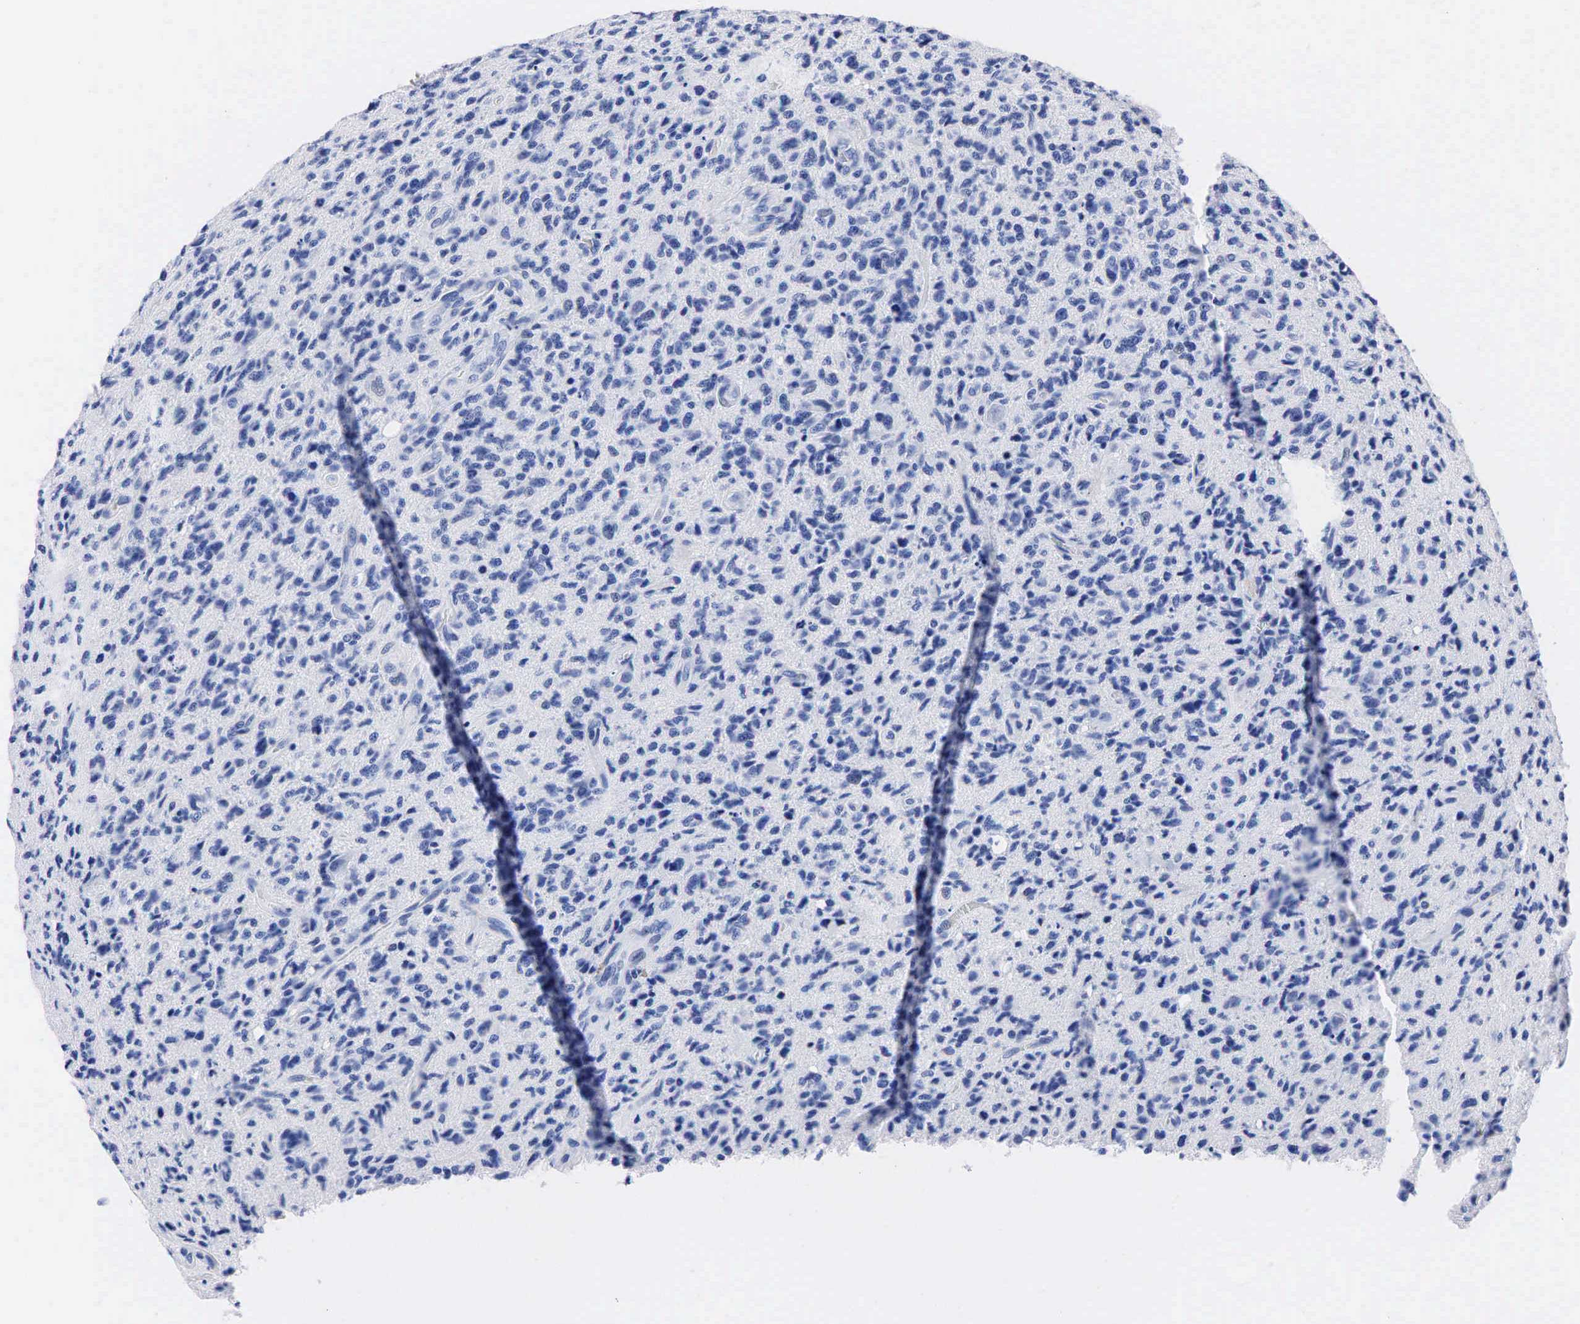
{"staining": {"intensity": "negative", "quantity": "none", "location": "none"}, "tissue": "glioma", "cell_type": "Tumor cells", "image_type": "cancer", "snomed": [{"axis": "morphology", "description": "Glioma, malignant, High grade"}, {"axis": "topography", "description": "Brain"}], "caption": "The immunohistochemistry (IHC) micrograph has no significant positivity in tumor cells of glioma tissue.", "gene": "NKX2-1", "patient": {"sex": "male", "age": 36}}